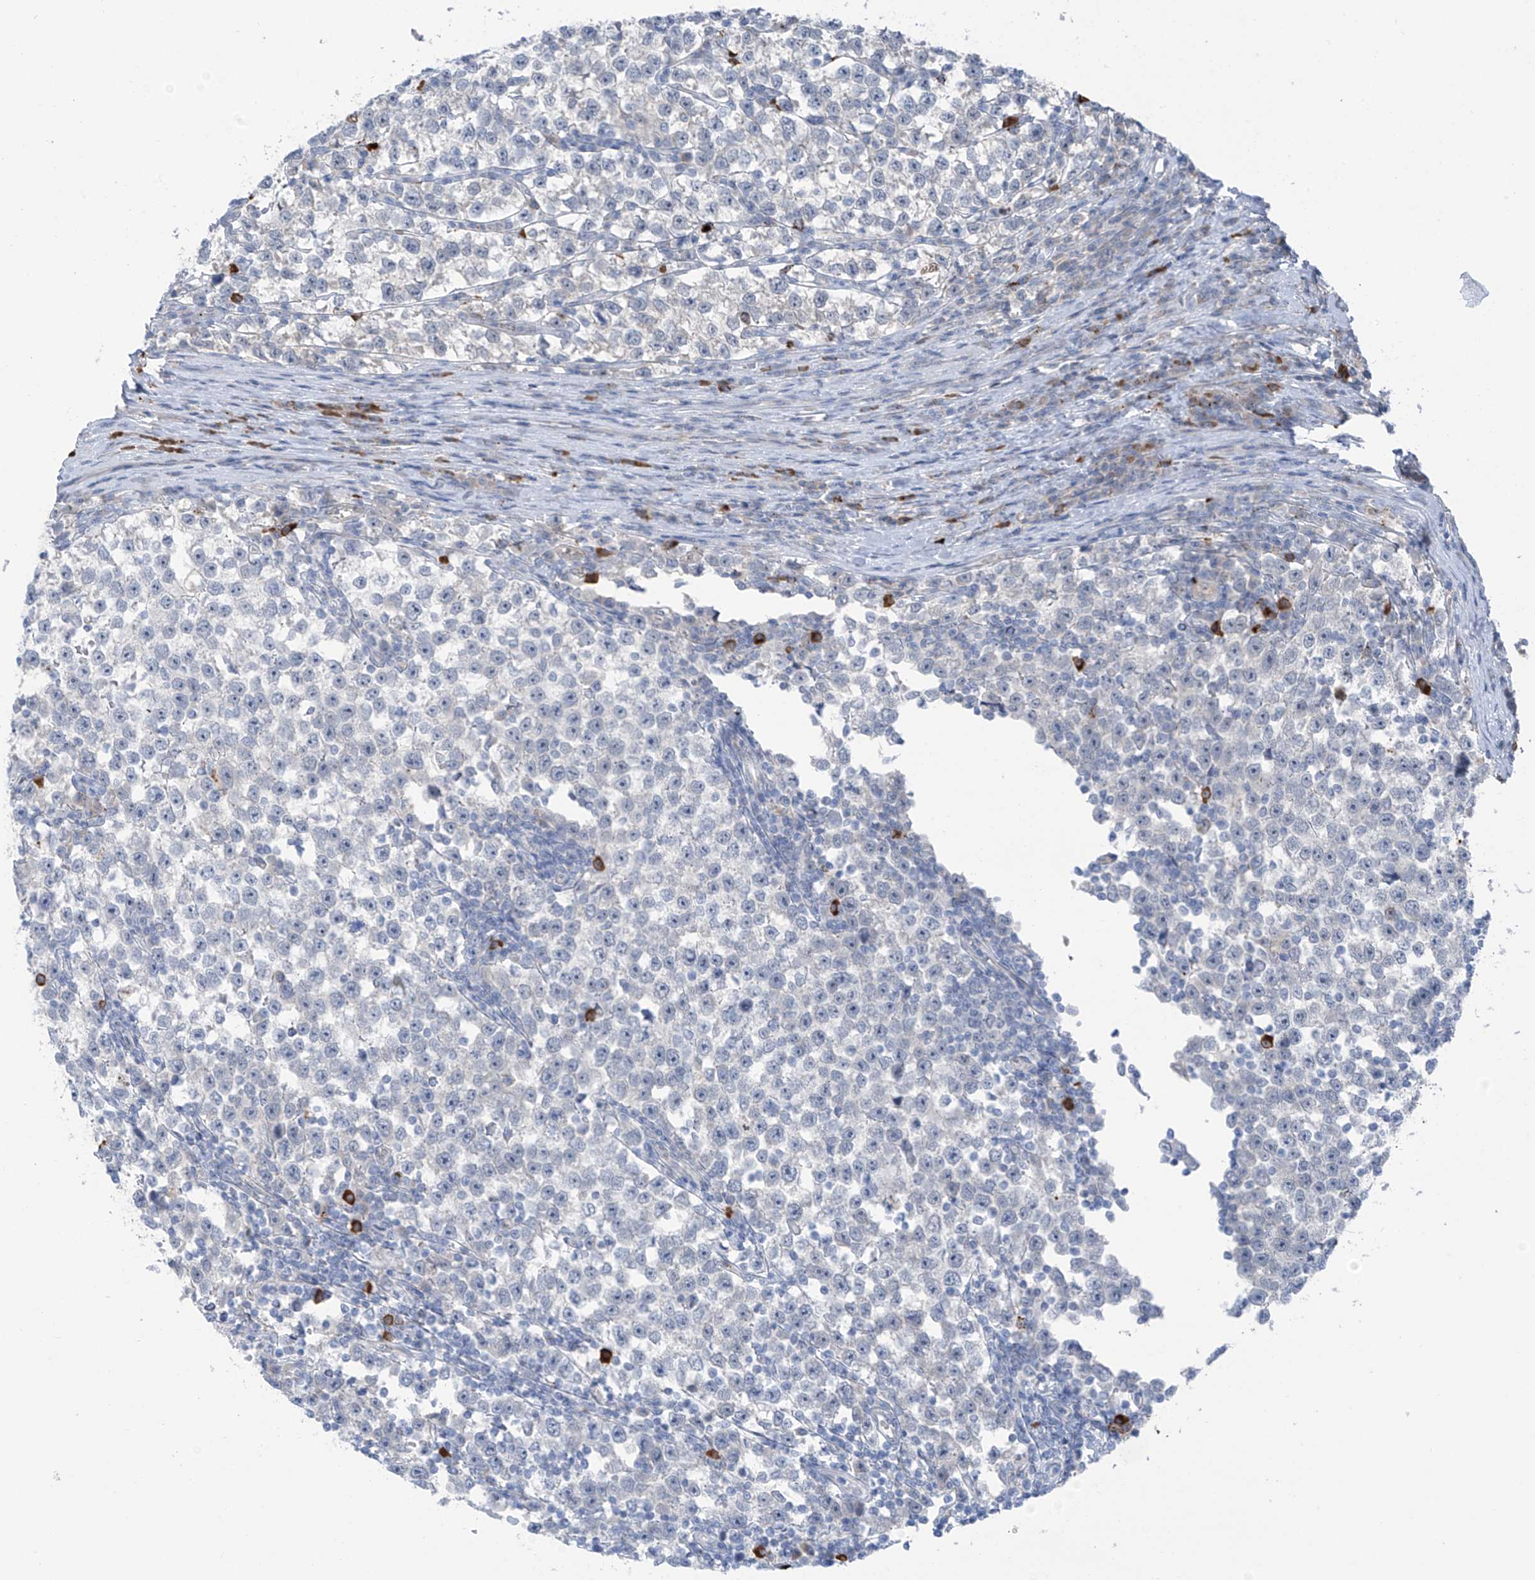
{"staining": {"intensity": "negative", "quantity": "none", "location": "none"}, "tissue": "testis cancer", "cell_type": "Tumor cells", "image_type": "cancer", "snomed": [{"axis": "morphology", "description": "Normal tissue, NOS"}, {"axis": "morphology", "description": "Seminoma, NOS"}, {"axis": "topography", "description": "Testis"}], "caption": "High magnification brightfield microscopy of seminoma (testis) stained with DAB (brown) and counterstained with hematoxylin (blue): tumor cells show no significant staining.", "gene": "ZNF793", "patient": {"sex": "male", "age": 43}}